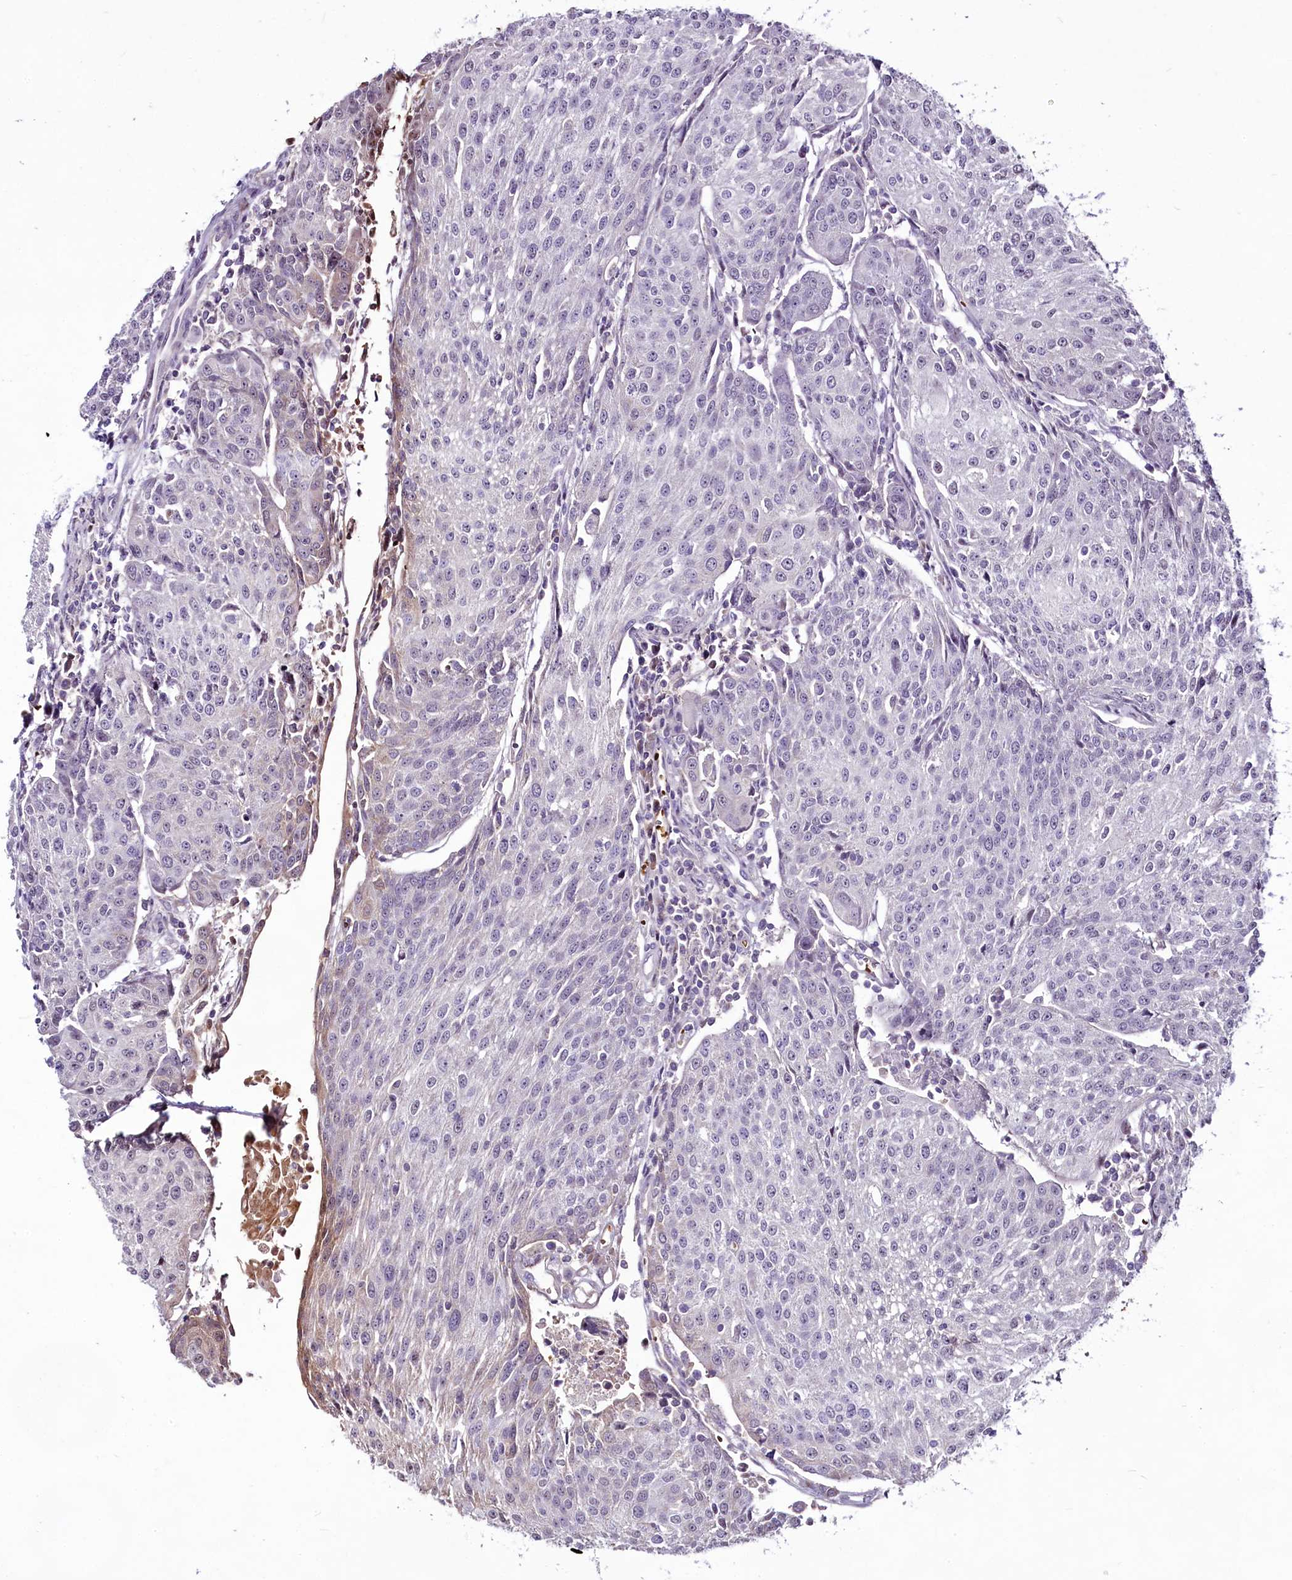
{"staining": {"intensity": "negative", "quantity": "none", "location": "none"}, "tissue": "urothelial cancer", "cell_type": "Tumor cells", "image_type": "cancer", "snomed": [{"axis": "morphology", "description": "Urothelial carcinoma, High grade"}, {"axis": "topography", "description": "Urinary bladder"}], "caption": "This is an immunohistochemistry (IHC) image of urothelial cancer. There is no positivity in tumor cells.", "gene": "SUSD3", "patient": {"sex": "female", "age": 85}}